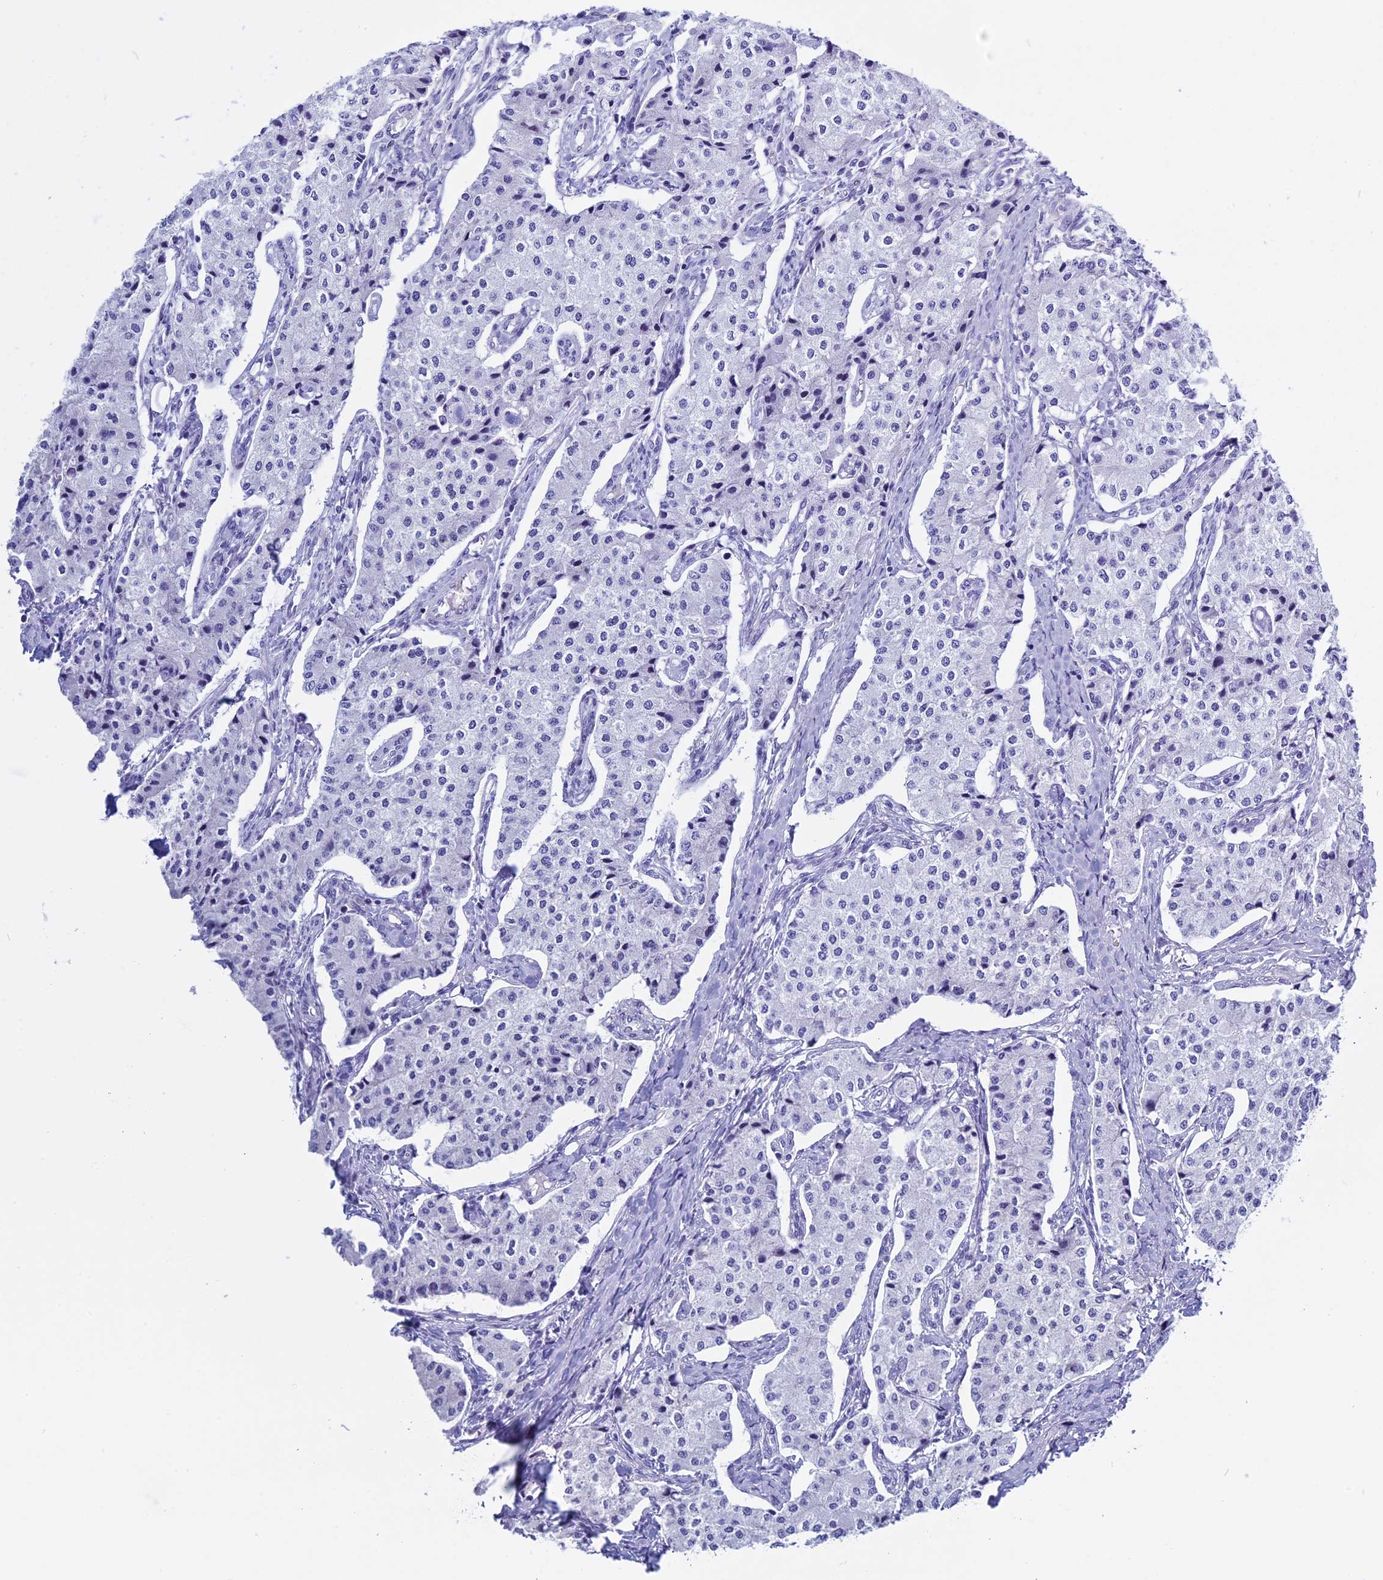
{"staining": {"intensity": "negative", "quantity": "none", "location": "none"}, "tissue": "carcinoid", "cell_type": "Tumor cells", "image_type": "cancer", "snomed": [{"axis": "morphology", "description": "Carcinoid, malignant, NOS"}, {"axis": "topography", "description": "Colon"}], "caption": "Immunohistochemistry of carcinoid exhibits no expression in tumor cells.", "gene": "KCTD21", "patient": {"sex": "female", "age": 52}}